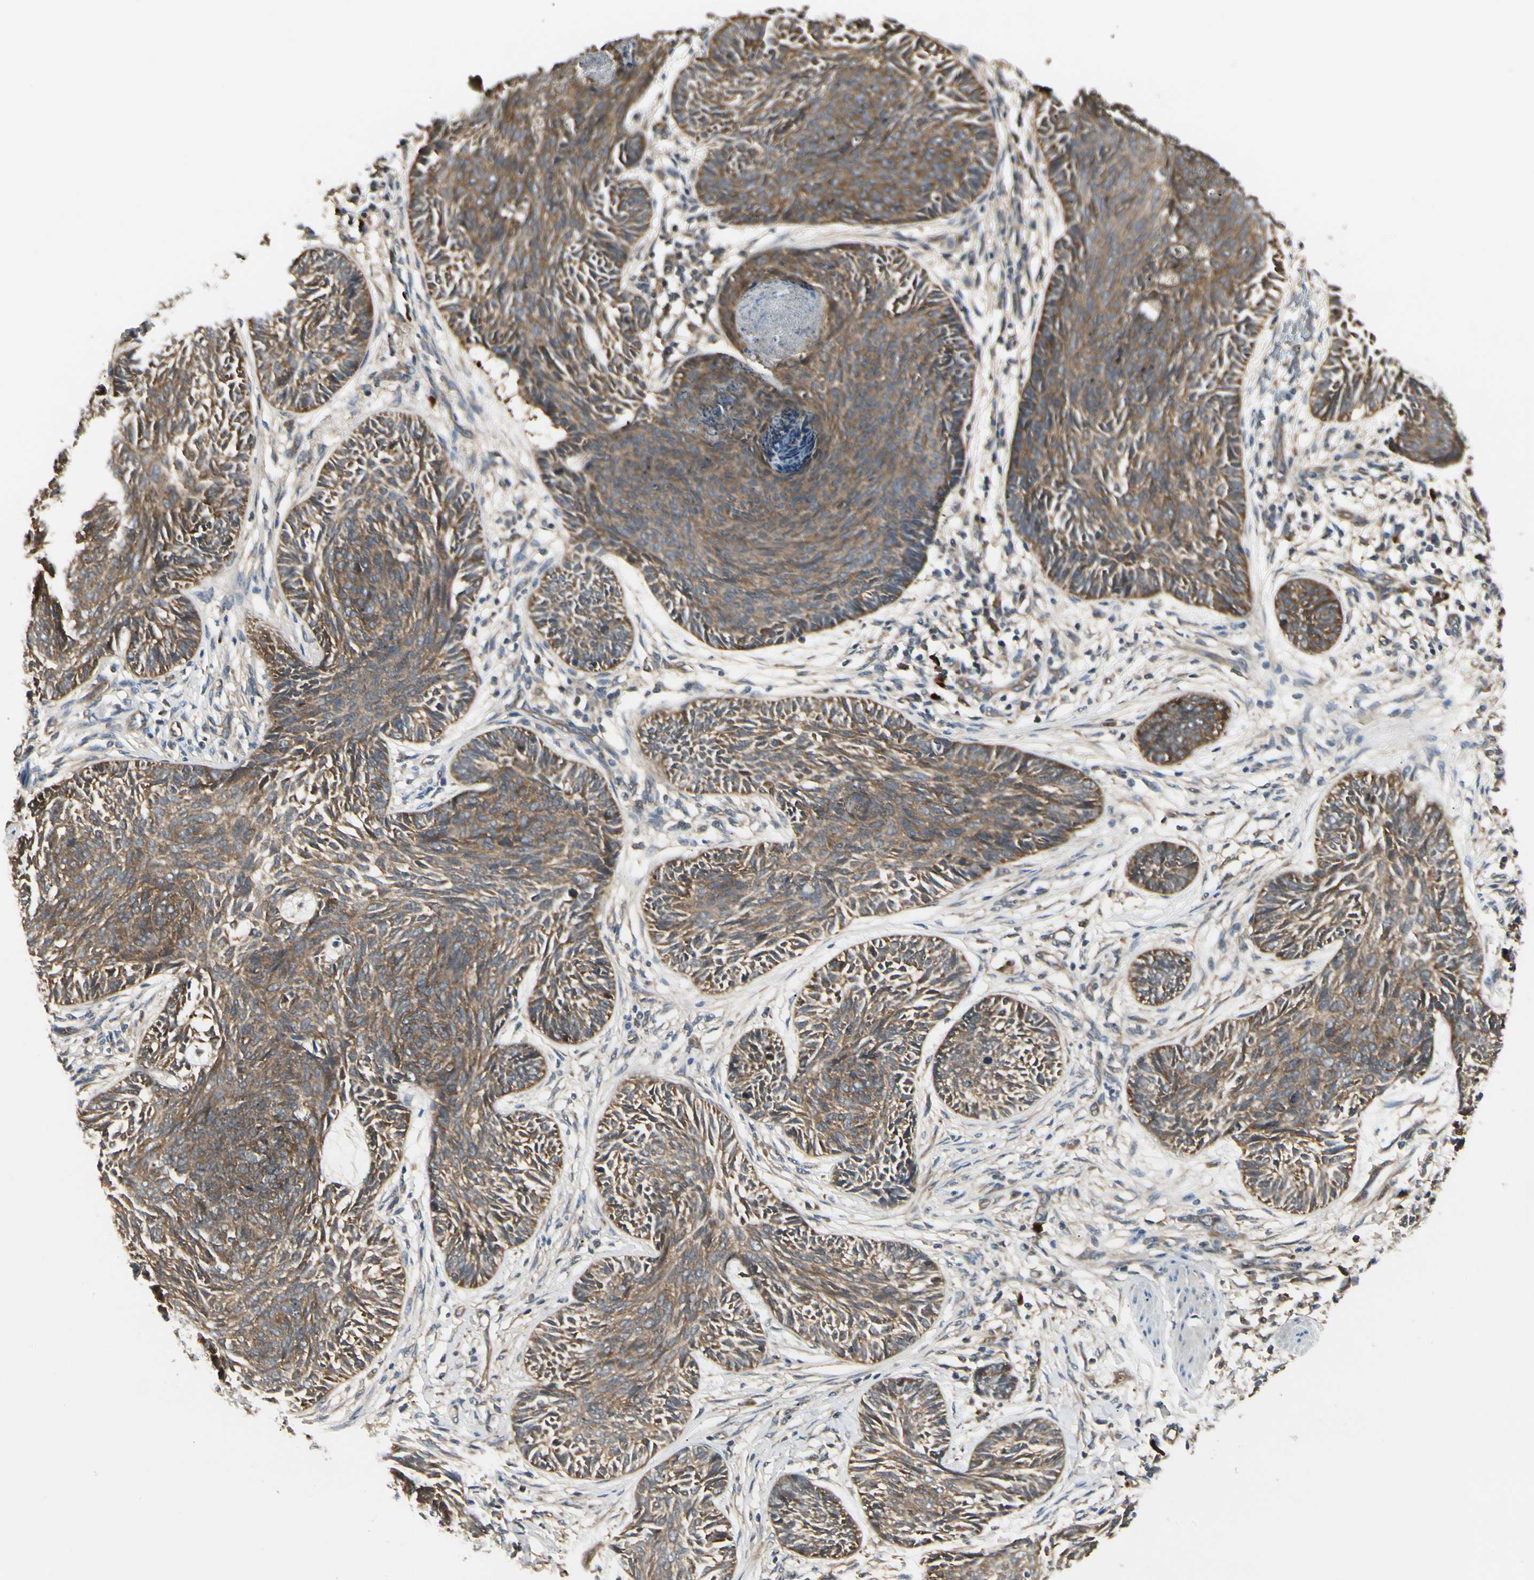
{"staining": {"intensity": "strong", "quantity": ">75%", "location": "cytoplasmic/membranous"}, "tissue": "skin cancer", "cell_type": "Tumor cells", "image_type": "cancer", "snomed": [{"axis": "morphology", "description": "Papilloma, NOS"}, {"axis": "morphology", "description": "Basal cell carcinoma"}, {"axis": "topography", "description": "Skin"}], "caption": "Skin cancer (basal cell carcinoma) stained with DAB (3,3'-diaminobenzidine) immunohistochemistry exhibits high levels of strong cytoplasmic/membranous expression in about >75% of tumor cells.", "gene": "NME1-NME2", "patient": {"sex": "male", "age": 87}}